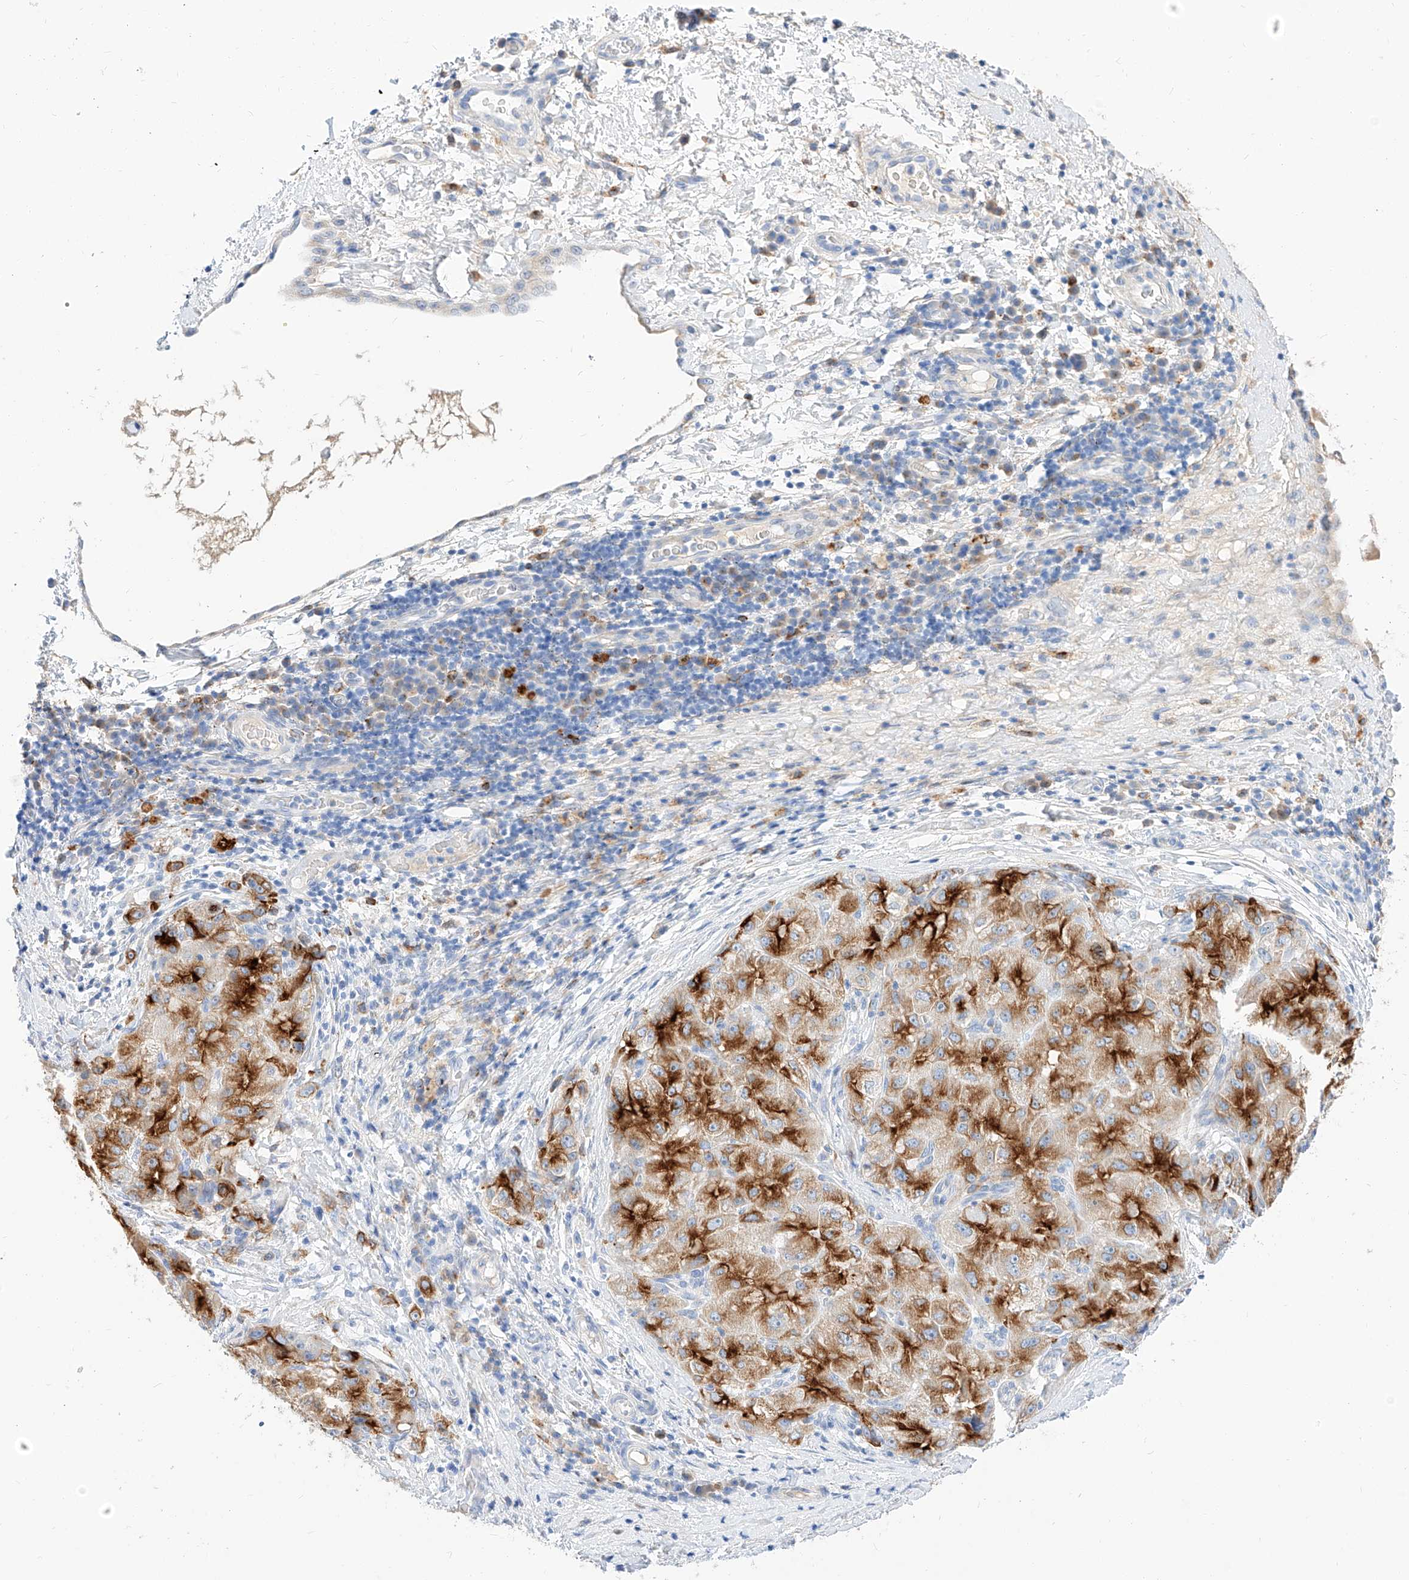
{"staining": {"intensity": "strong", "quantity": ">75%", "location": "cytoplasmic/membranous"}, "tissue": "liver cancer", "cell_type": "Tumor cells", "image_type": "cancer", "snomed": [{"axis": "morphology", "description": "Carcinoma, Hepatocellular, NOS"}, {"axis": "topography", "description": "Liver"}], "caption": "Protein expression analysis of human liver cancer (hepatocellular carcinoma) reveals strong cytoplasmic/membranous staining in about >75% of tumor cells.", "gene": "MAP7", "patient": {"sex": "male", "age": 80}}